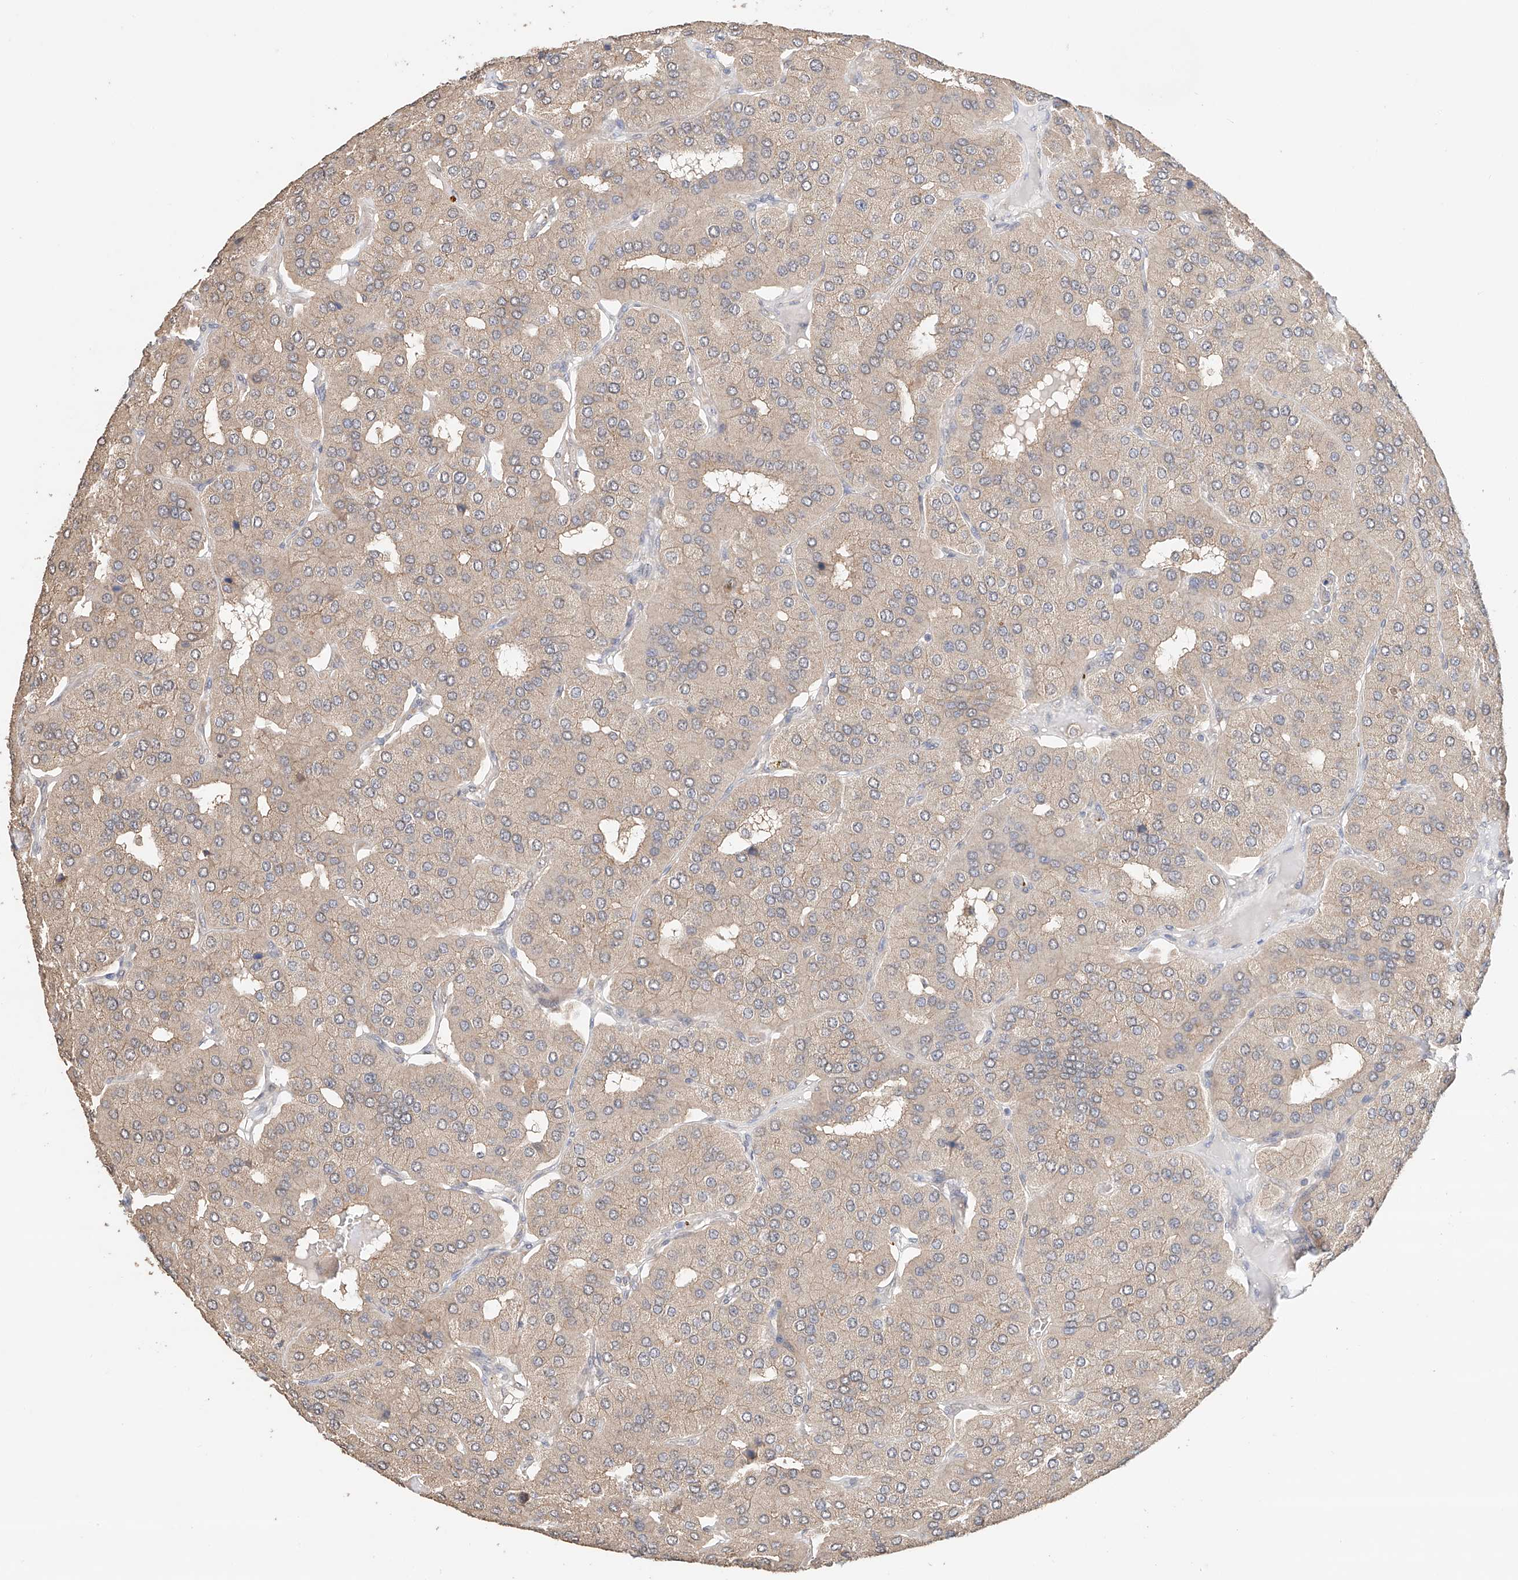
{"staining": {"intensity": "negative", "quantity": "none", "location": "none"}, "tissue": "parathyroid gland", "cell_type": "Glandular cells", "image_type": "normal", "snomed": [{"axis": "morphology", "description": "Normal tissue, NOS"}, {"axis": "morphology", "description": "Adenoma, NOS"}, {"axis": "topography", "description": "Parathyroid gland"}], "caption": "Immunohistochemical staining of unremarkable human parathyroid gland displays no significant positivity in glandular cells.", "gene": "ZFHX2", "patient": {"sex": "female", "age": 86}}